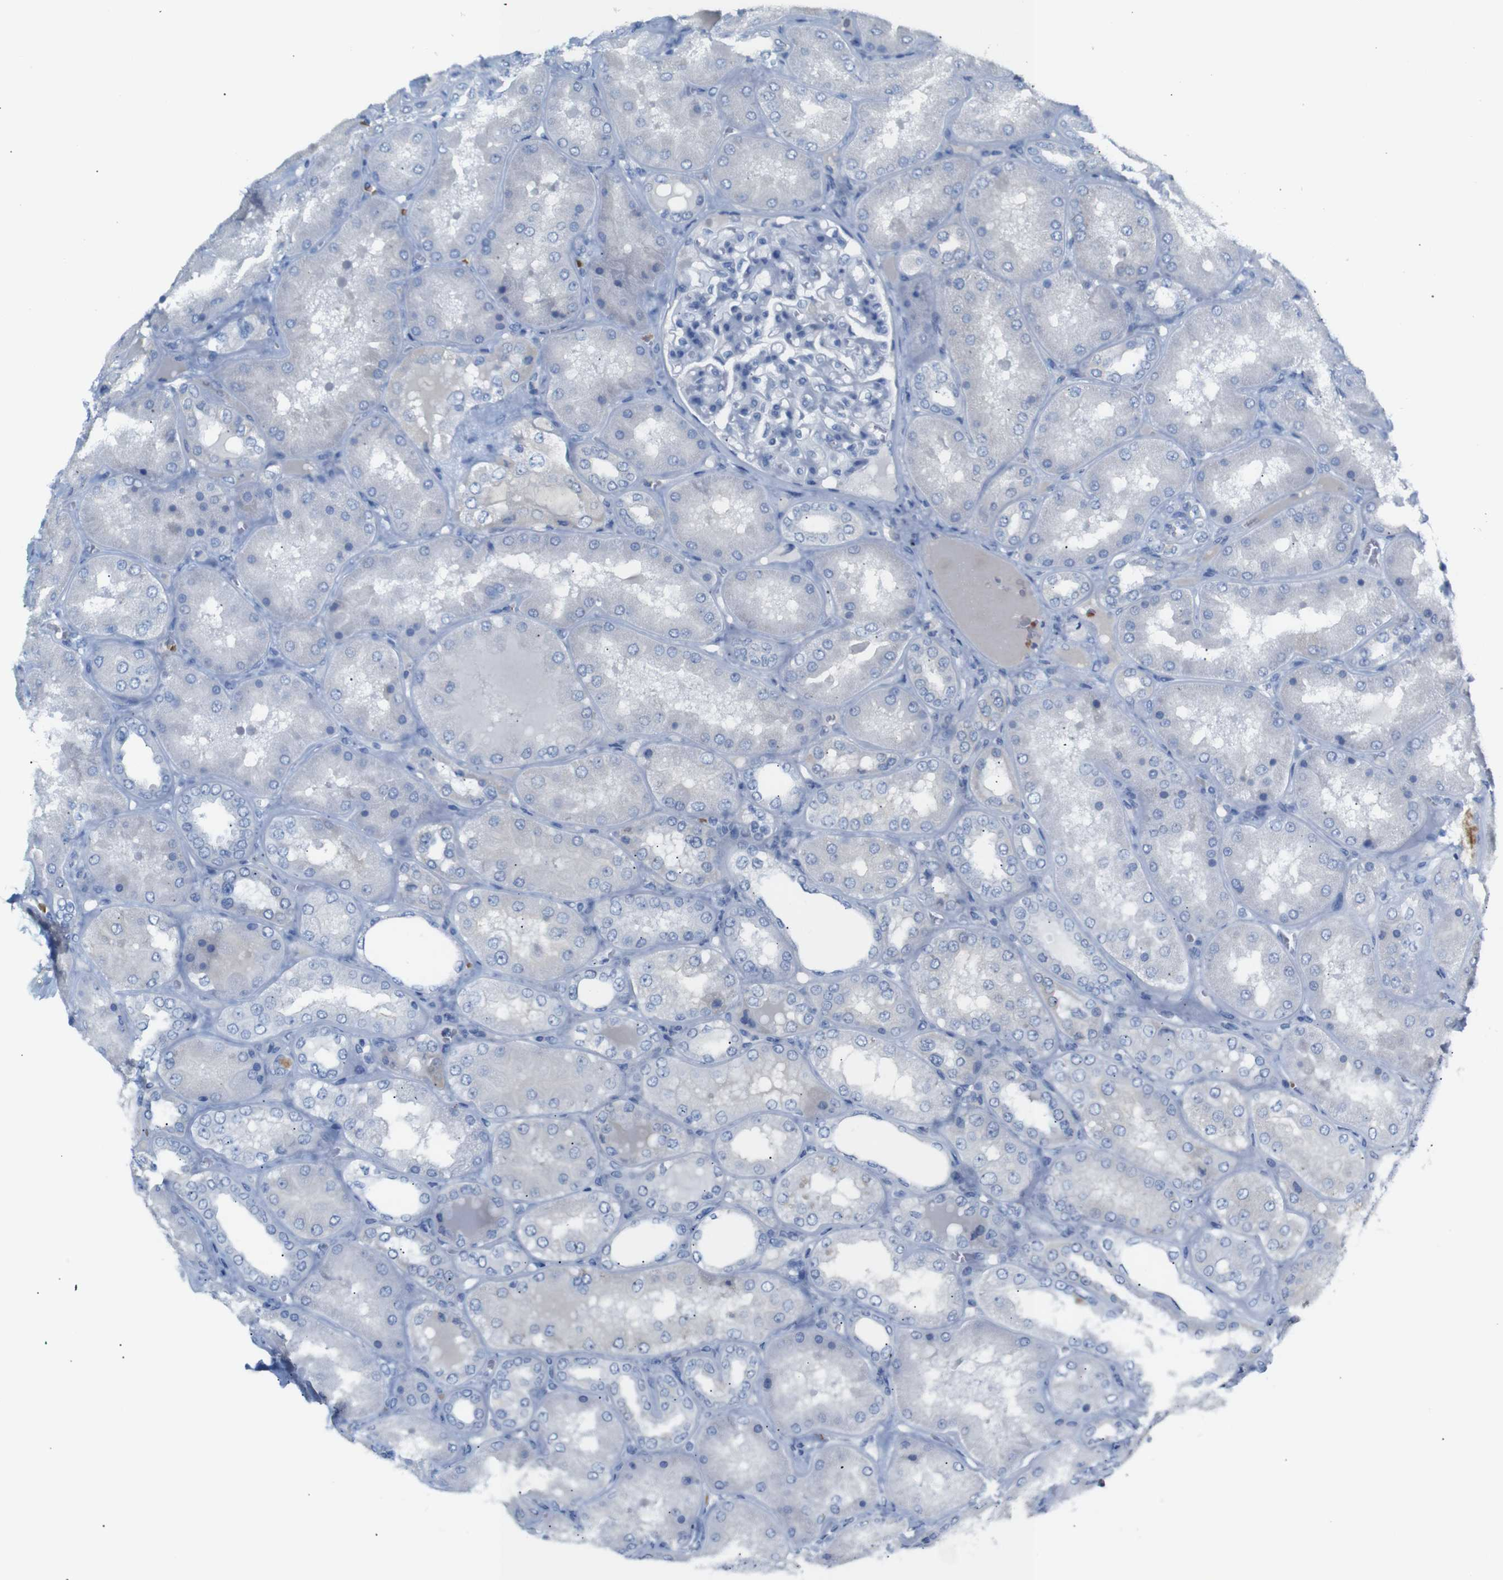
{"staining": {"intensity": "negative", "quantity": "none", "location": "none"}, "tissue": "kidney", "cell_type": "Cells in glomeruli", "image_type": "normal", "snomed": [{"axis": "morphology", "description": "Normal tissue, NOS"}, {"axis": "topography", "description": "Kidney"}], "caption": "Cells in glomeruli are negative for protein expression in benign human kidney. The staining is performed using DAB (3,3'-diaminobenzidine) brown chromogen with nuclei counter-stained in using hematoxylin.", "gene": "ERVMER34", "patient": {"sex": "female", "age": 56}}